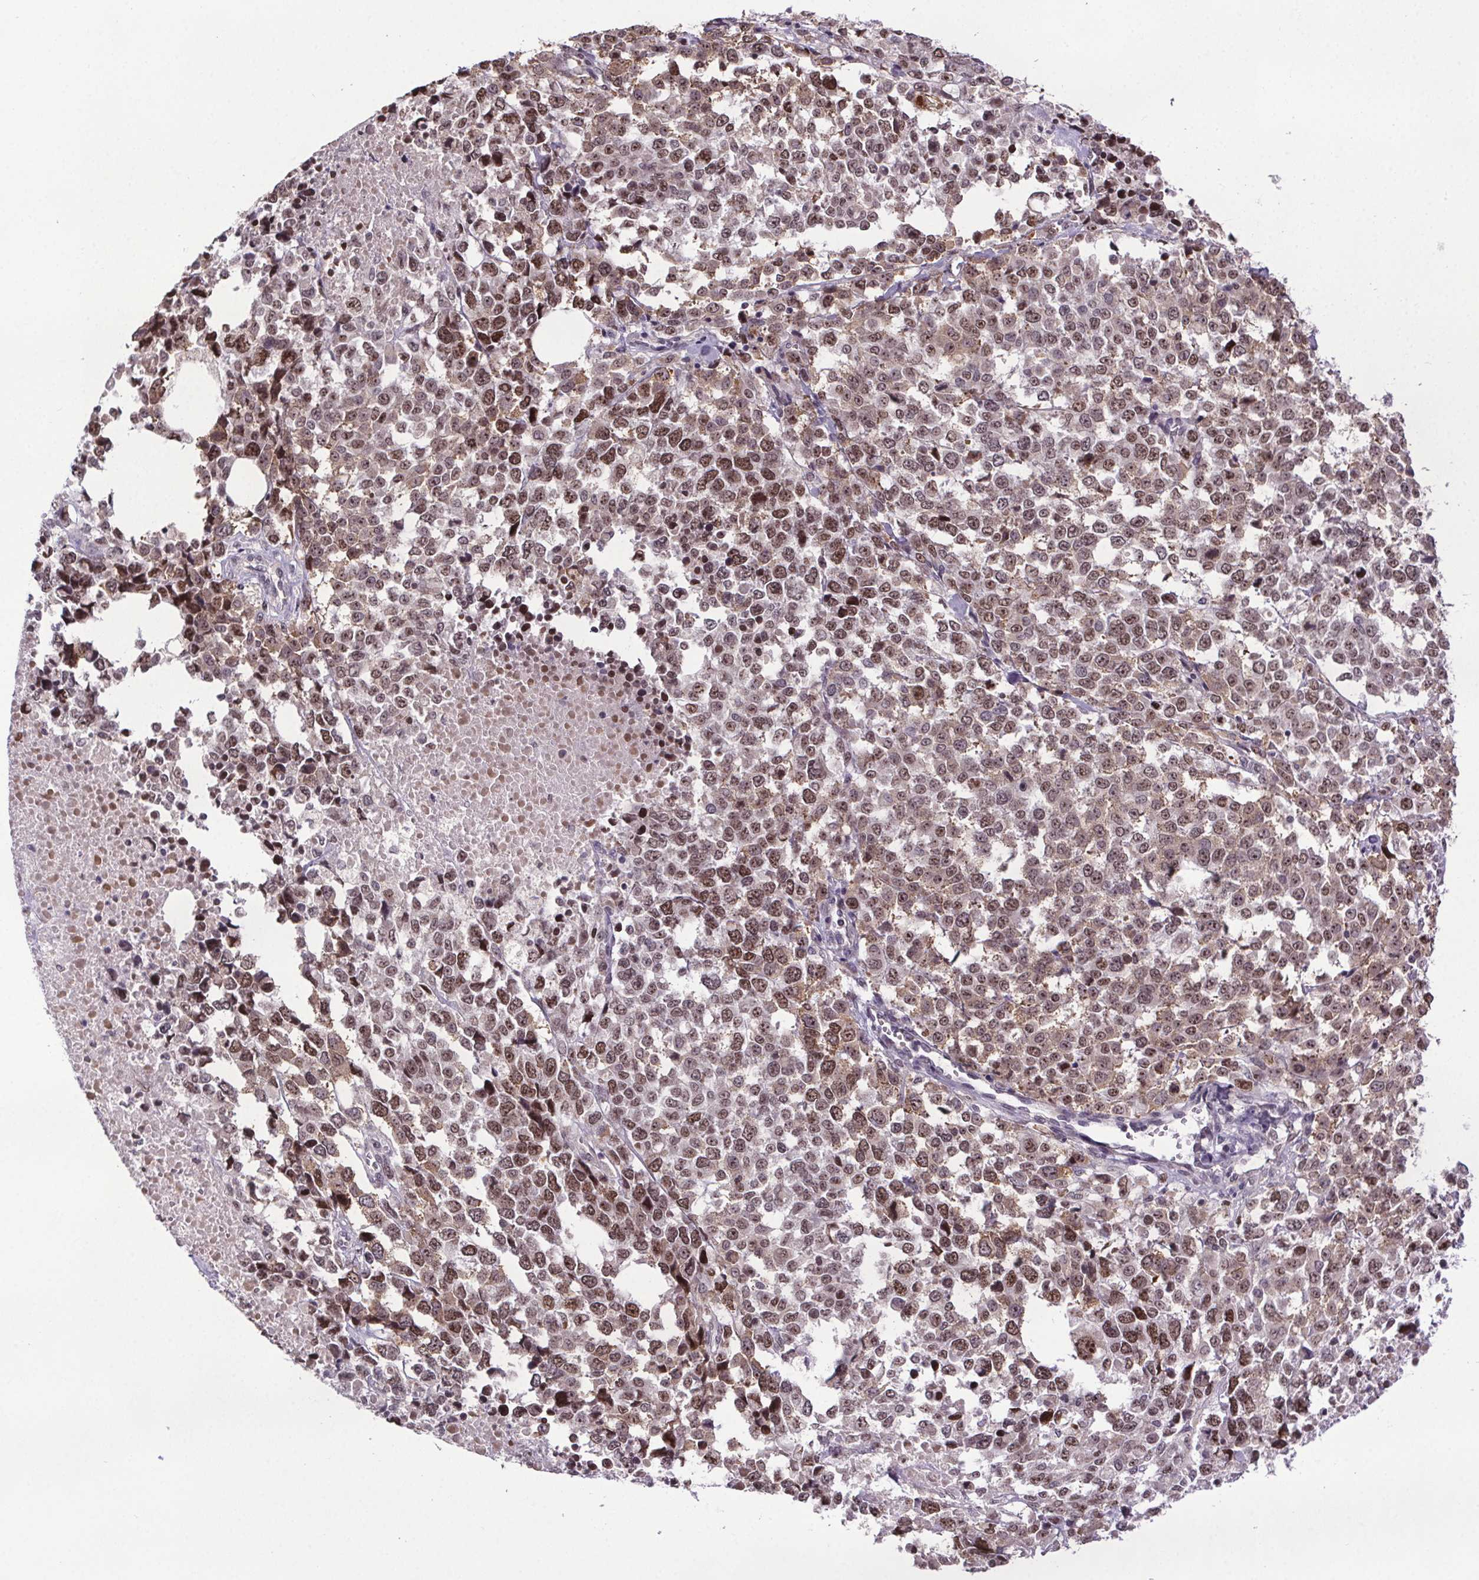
{"staining": {"intensity": "moderate", "quantity": ">75%", "location": "nuclear"}, "tissue": "melanoma", "cell_type": "Tumor cells", "image_type": "cancer", "snomed": [{"axis": "morphology", "description": "Malignant melanoma, Metastatic site"}, {"axis": "topography", "description": "Skin"}], "caption": "Tumor cells demonstrate moderate nuclear expression in approximately >75% of cells in malignant melanoma (metastatic site). The staining is performed using DAB (3,3'-diaminobenzidine) brown chromogen to label protein expression. The nuclei are counter-stained blue using hematoxylin.", "gene": "ATMIN", "patient": {"sex": "male", "age": 84}}